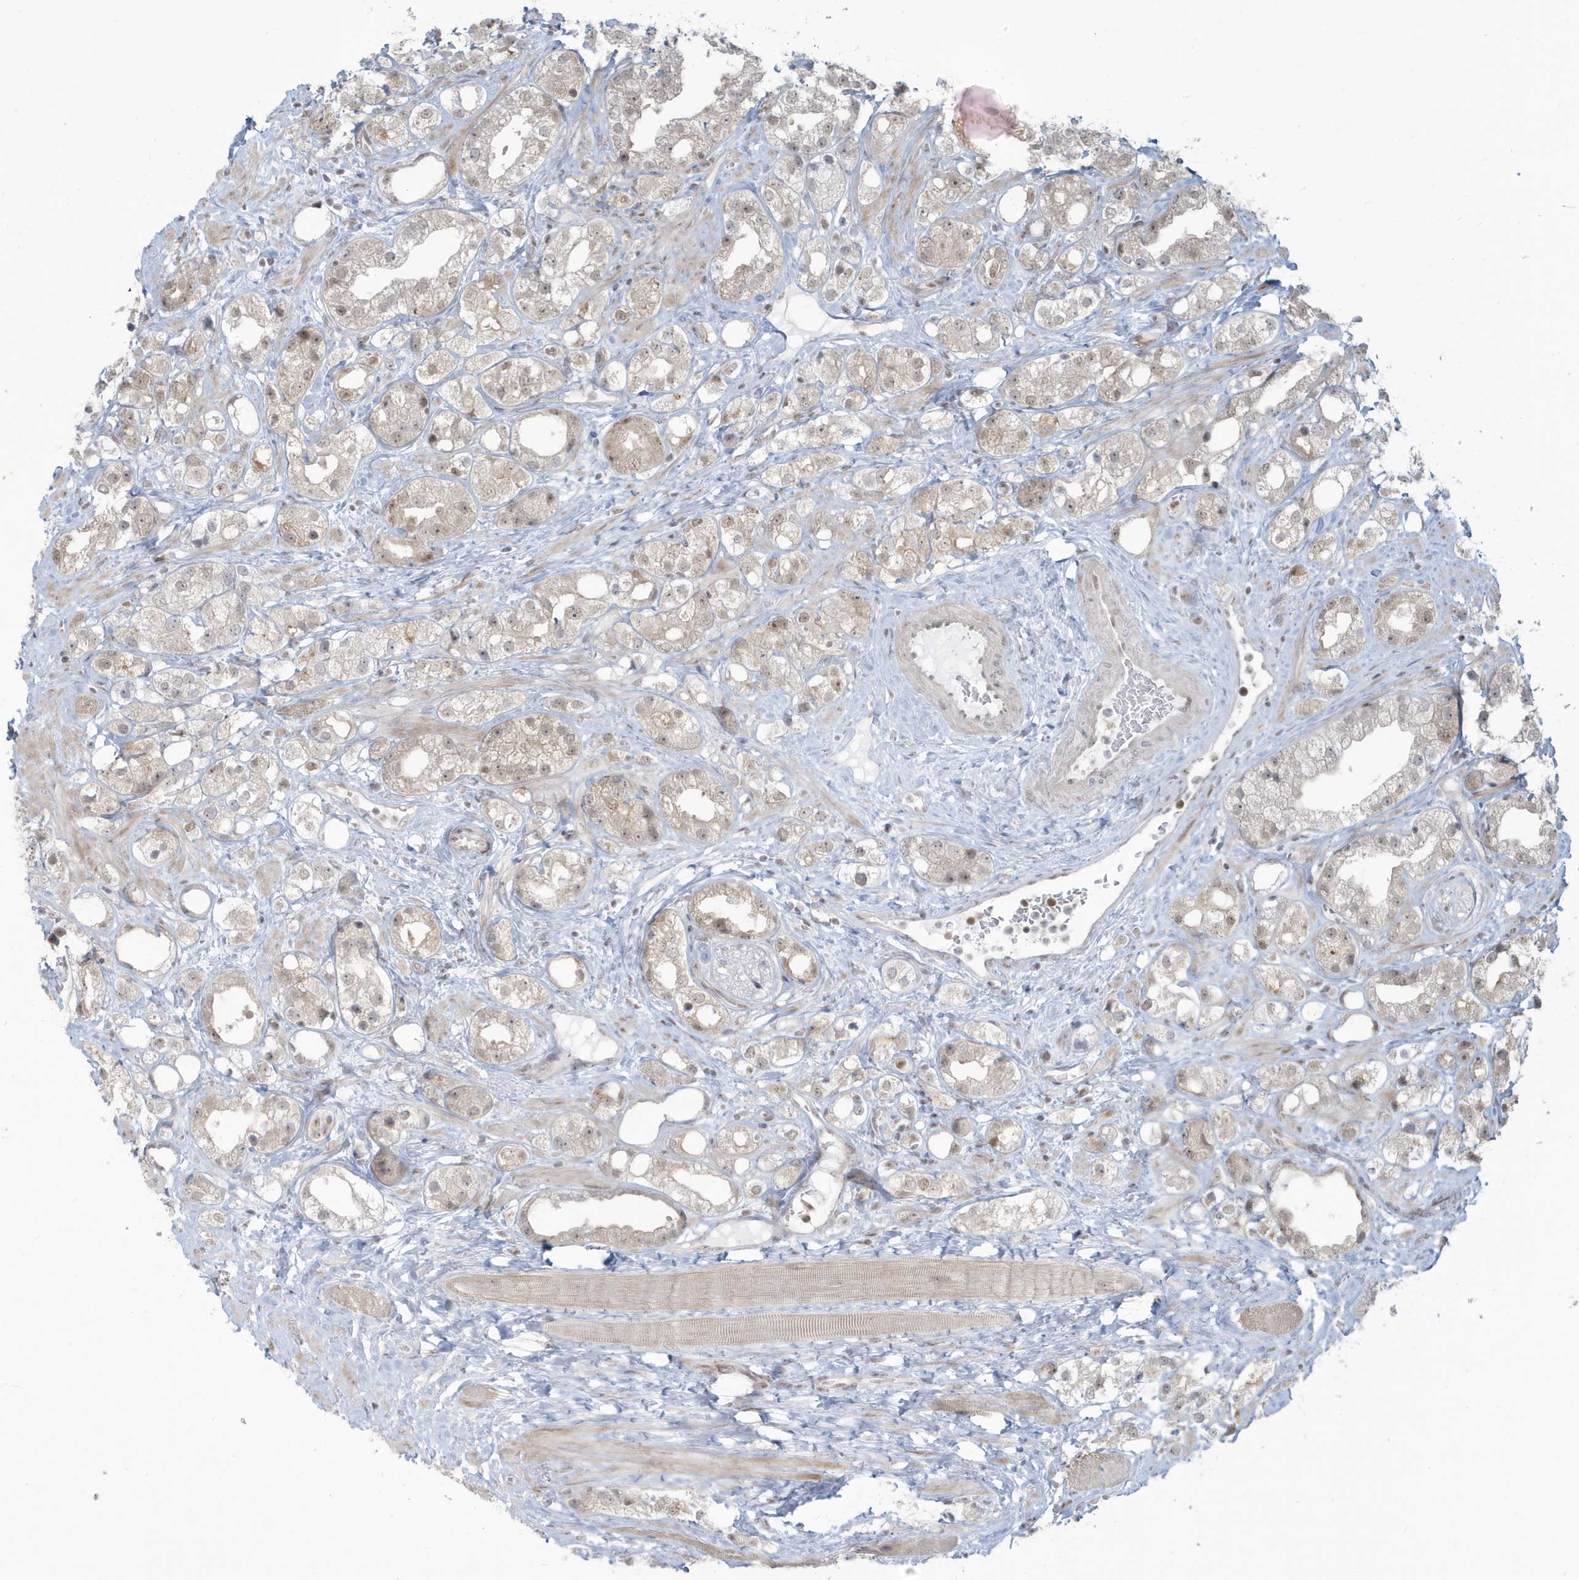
{"staining": {"intensity": "weak", "quantity": "25%-75%", "location": "nuclear"}, "tissue": "prostate cancer", "cell_type": "Tumor cells", "image_type": "cancer", "snomed": [{"axis": "morphology", "description": "Adenocarcinoma, NOS"}, {"axis": "topography", "description": "Prostate"}], "caption": "This is an image of immunohistochemistry (IHC) staining of prostate cancer (adenocarcinoma), which shows weak staining in the nuclear of tumor cells.", "gene": "C1orf52", "patient": {"sex": "male", "age": 79}}